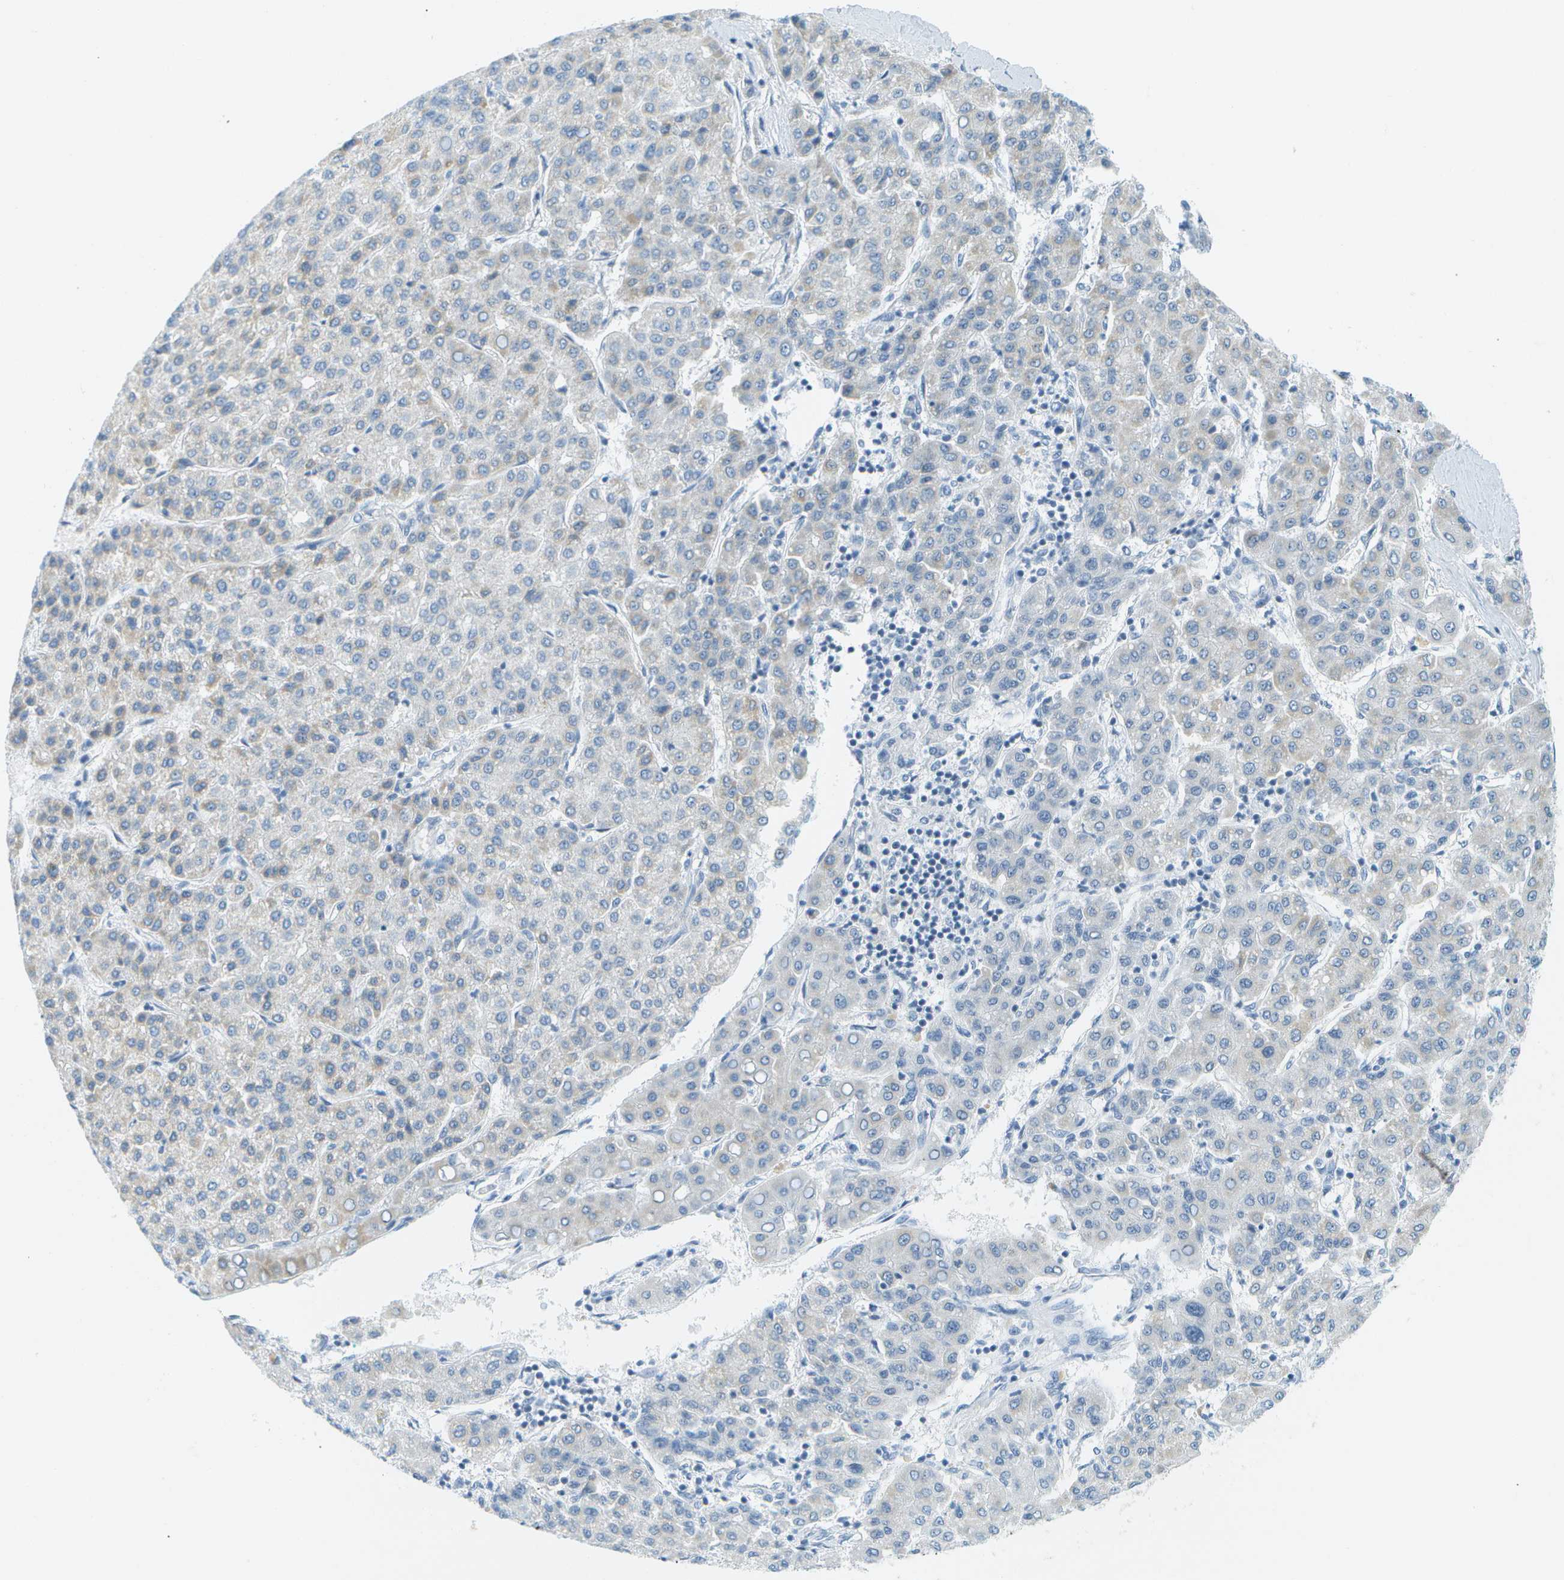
{"staining": {"intensity": "negative", "quantity": "none", "location": "none"}, "tissue": "liver cancer", "cell_type": "Tumor cells", "image_type": "cancer", "snomed": [{"axis": "morphology", "description": "Carcinoma, Hepatocellular, NOS"}, {"axis": "topography", "description": "Liver"}], "caption": "An immunohistochemistry histopathology image of liver cancer (hepatocellular carcinoma) is shown. There is no staining in tumor cells of liver cancer (hepatocellular carcinoma). (DAB IHC visualized using brightfield microscopy, high magnification).", "gene": "SMYD5", "patient": {"sex": "male", "age": 65}}